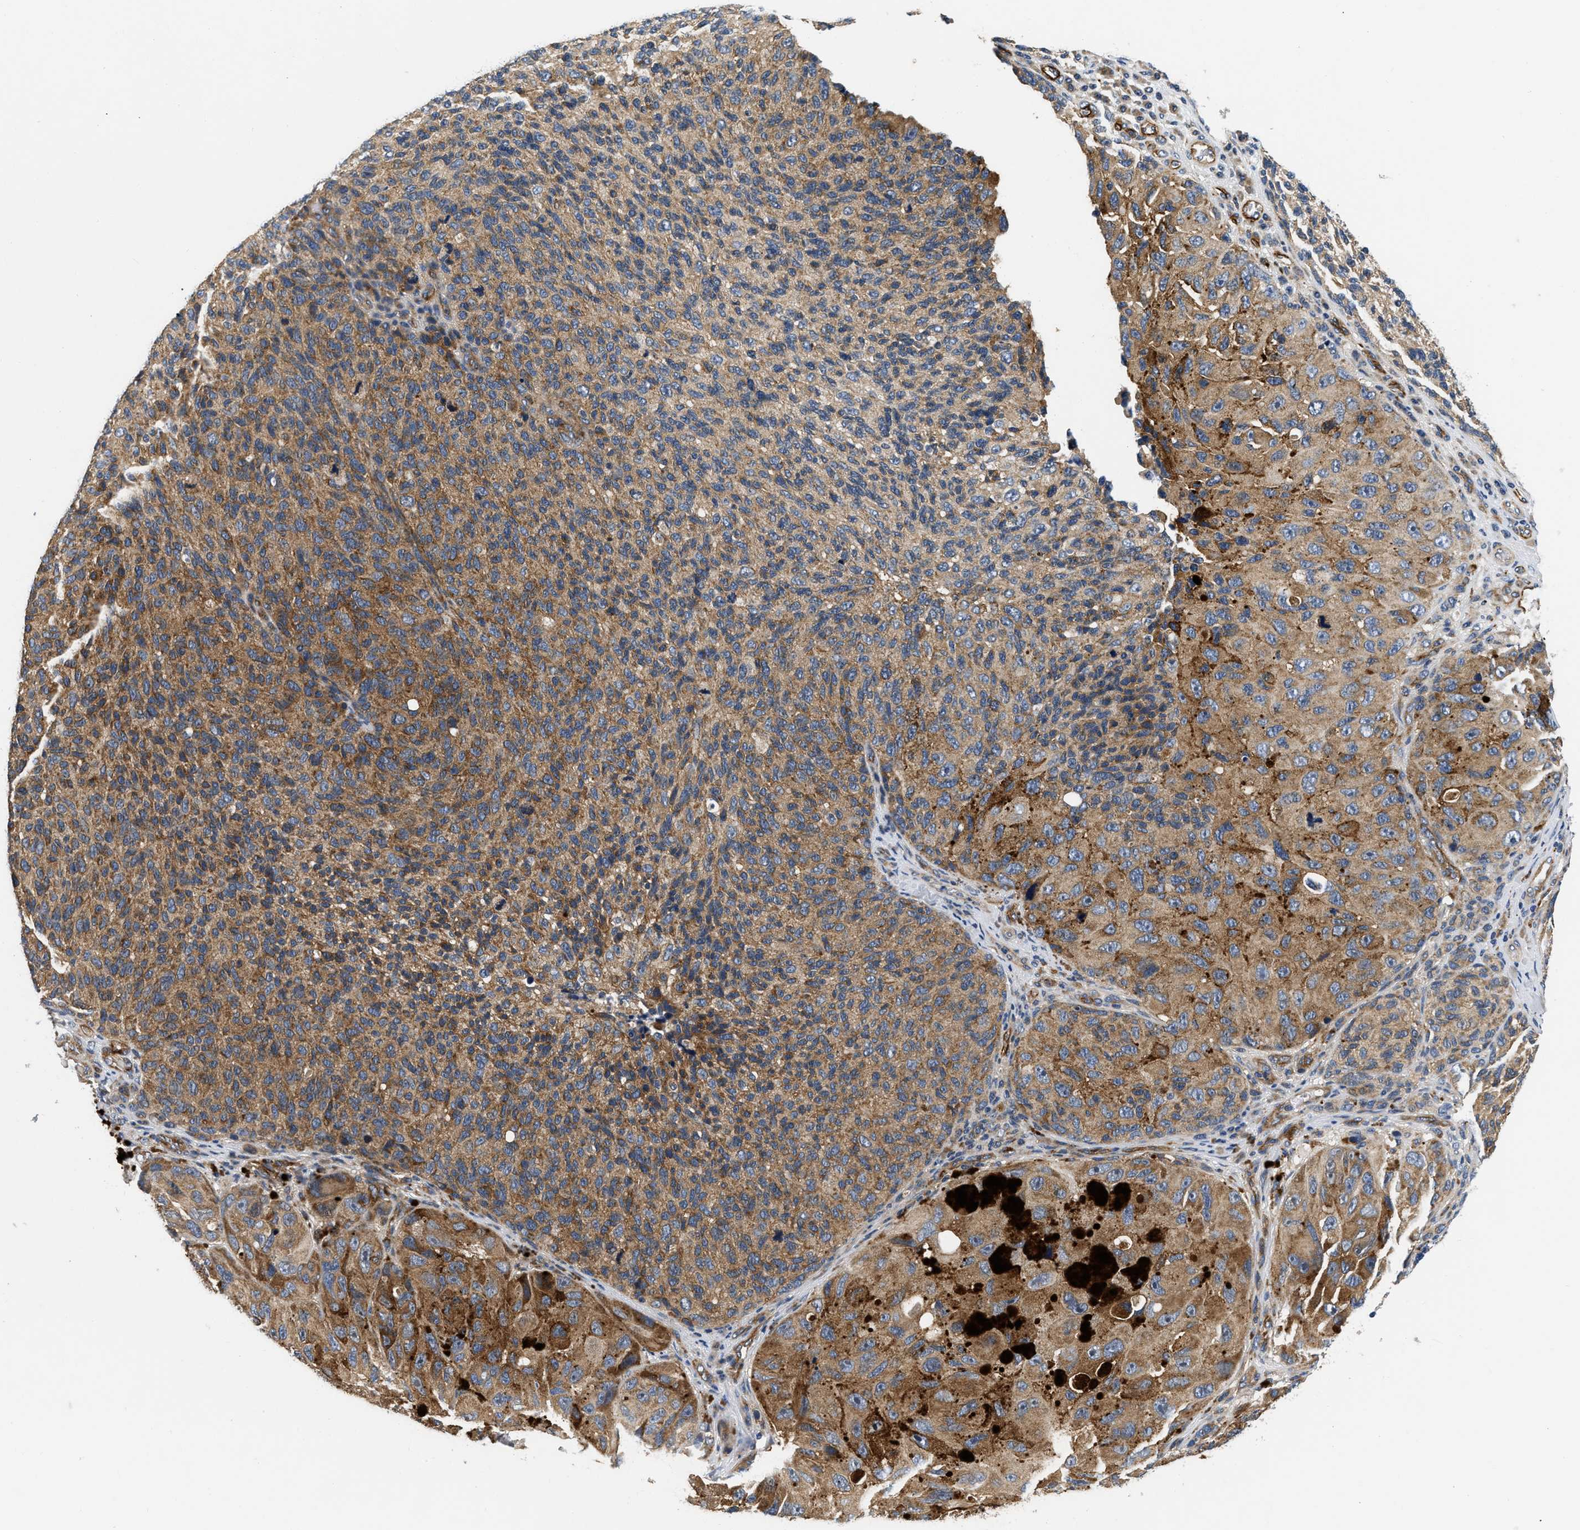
{"staining": {"intensity": "strong", "quantity": ">75%", "location": "cytoplasmic/membranous"}, "tissue": "melanoma", "cell_type": "Tumor cells", "image_type": "cancer", "snomed": [{"axis": "morphology", "description": "Malignant melanoma, NOS"}, {"axis": "topography", "description": "Skin"}], "caption": "This micrograph displays melanoma stained with immunohistochemistry to label a protein in brown. The cytoplasmic/membranous of tumor cells show strong positivity for the protein. Nuclei are counter-stained blue.", "gene": "NME6", "patient": {"sex": "female", "age": 73}}